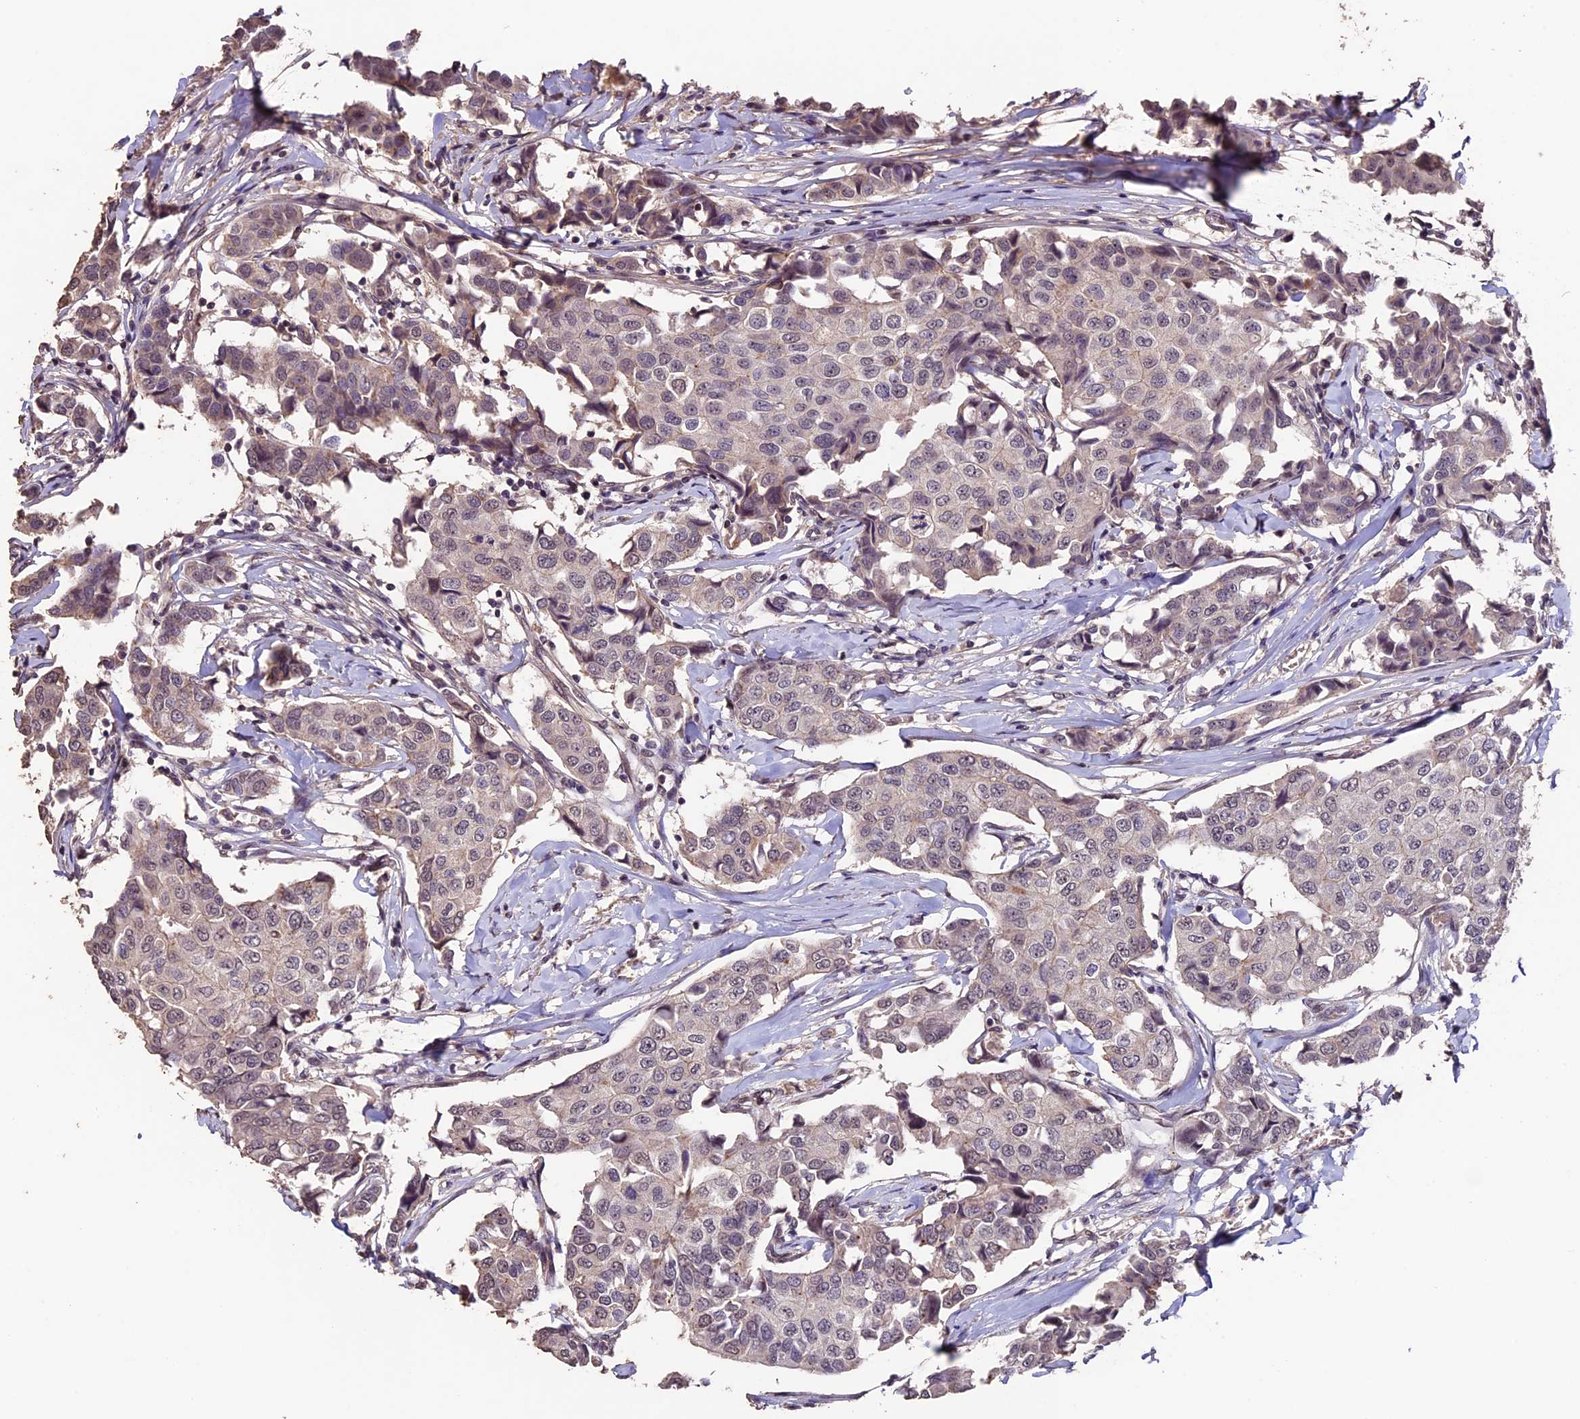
{"staining": {"intensity": "weak", "quantity": "<25%", "location": "cytoplasmic/membranous"}, "tissue": "breast cancer", "cell_type": "Tumor cells", "image_type": "cancer", "snomed": [{"axis": "morphology", "description": "Duct carcinoma"}, {"axis": "topography", "description": "Breast"}], "caption": "Infiltrating ductal carcinoma (breast) was stained to show a protein in brown. There is no significant positivity in tumor cells.", "gene": "GNB5", "patient": {"sex": "female", "age": 80}}